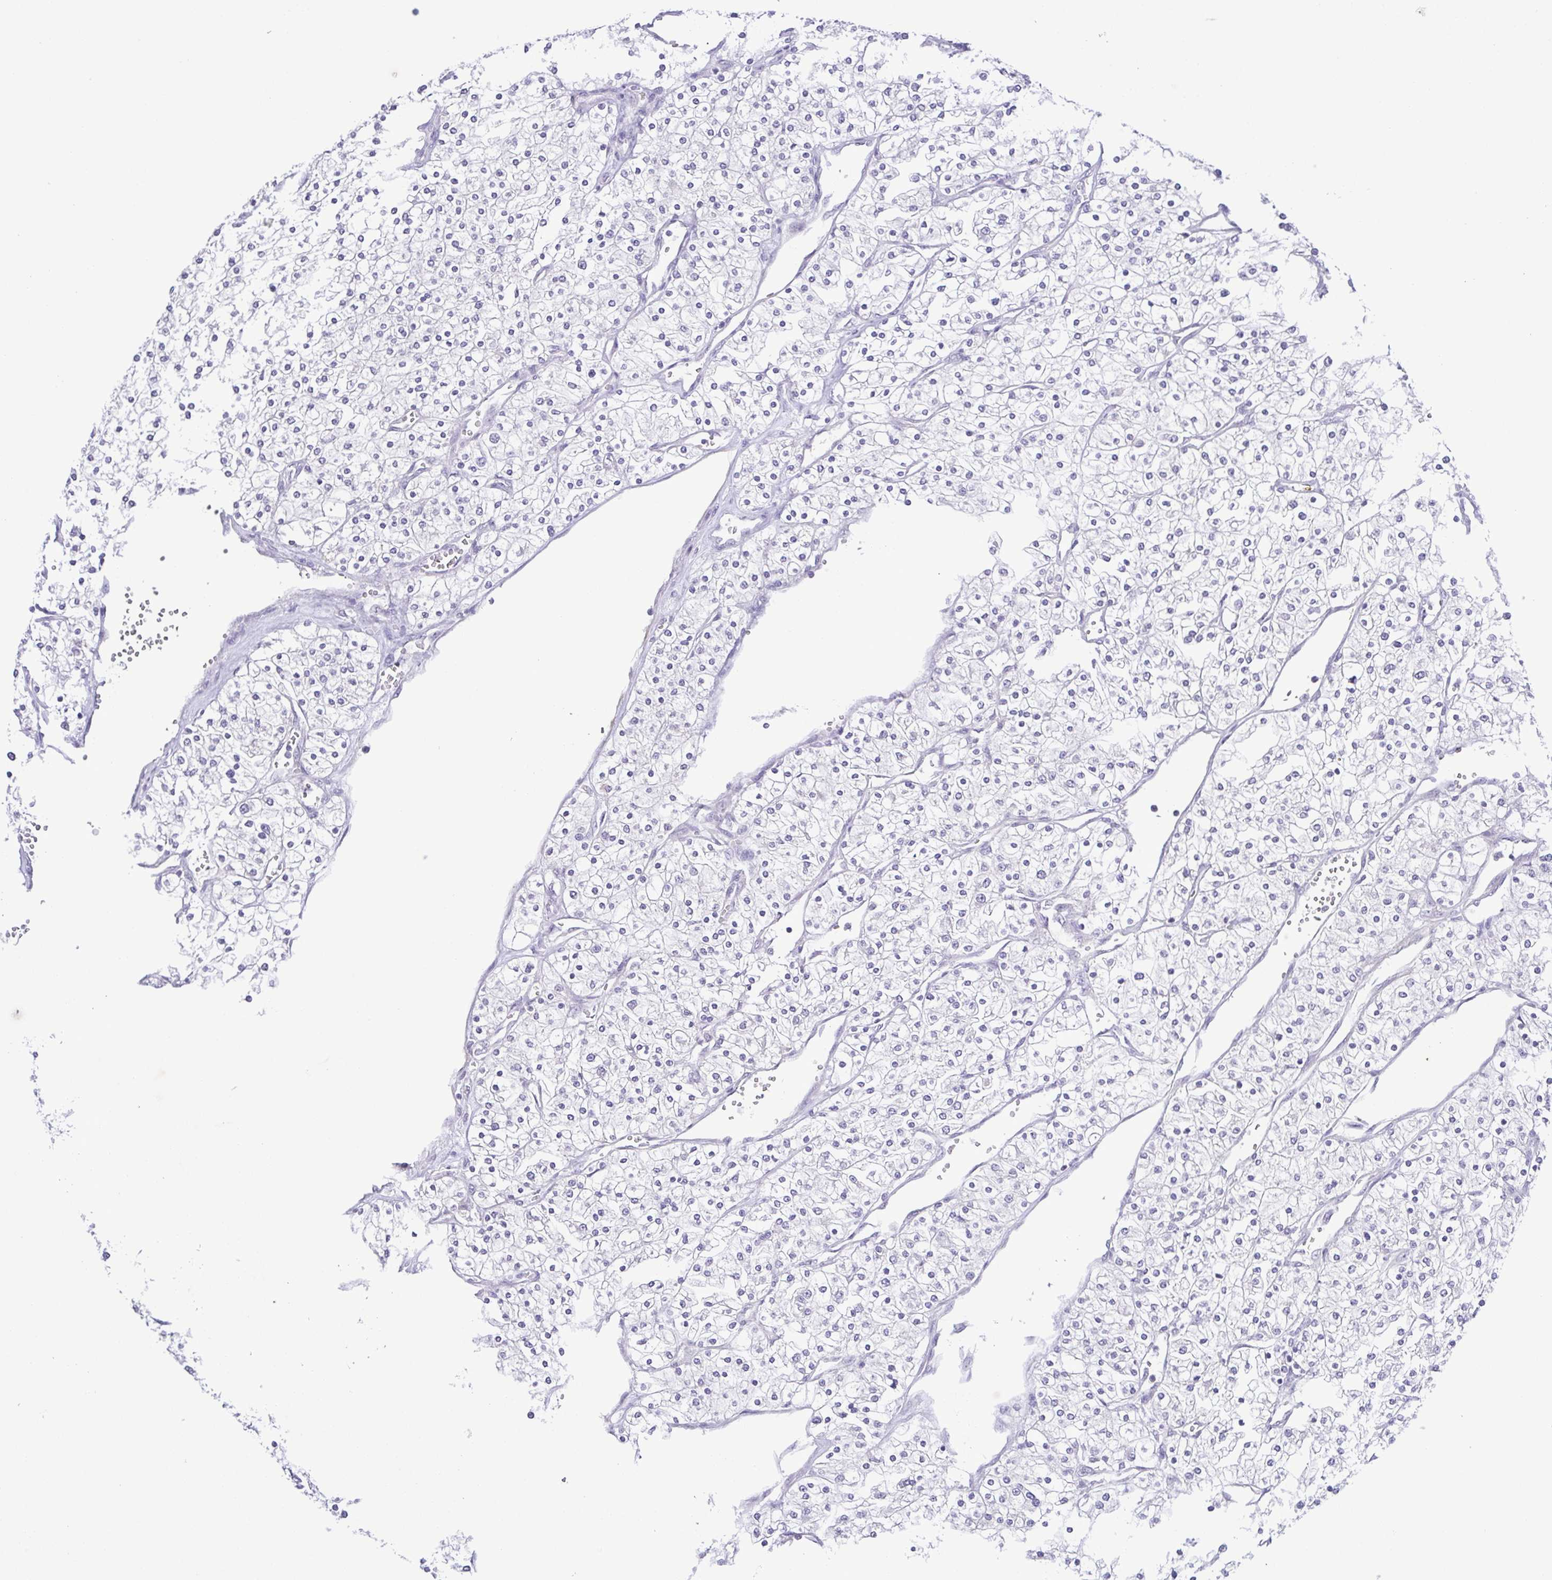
{"staining": {"intensity": "negative", "quantity": "none", "location": "none"}, "tissue": "renal cancer", "cell_type": "Tumor cells", "image_type": "cancer", "snomed": [{"axis": "morphology", "description": "Adenocarcinoma, NOS"}, {"axis": "topography", "description": "Kidney"}], "caption": "Micrograph shows no significant protein staining in tumor cells of renal adenocarcinoma.", "gene": "IL1RN", "patient": {"sex": "male", "age": 80}}